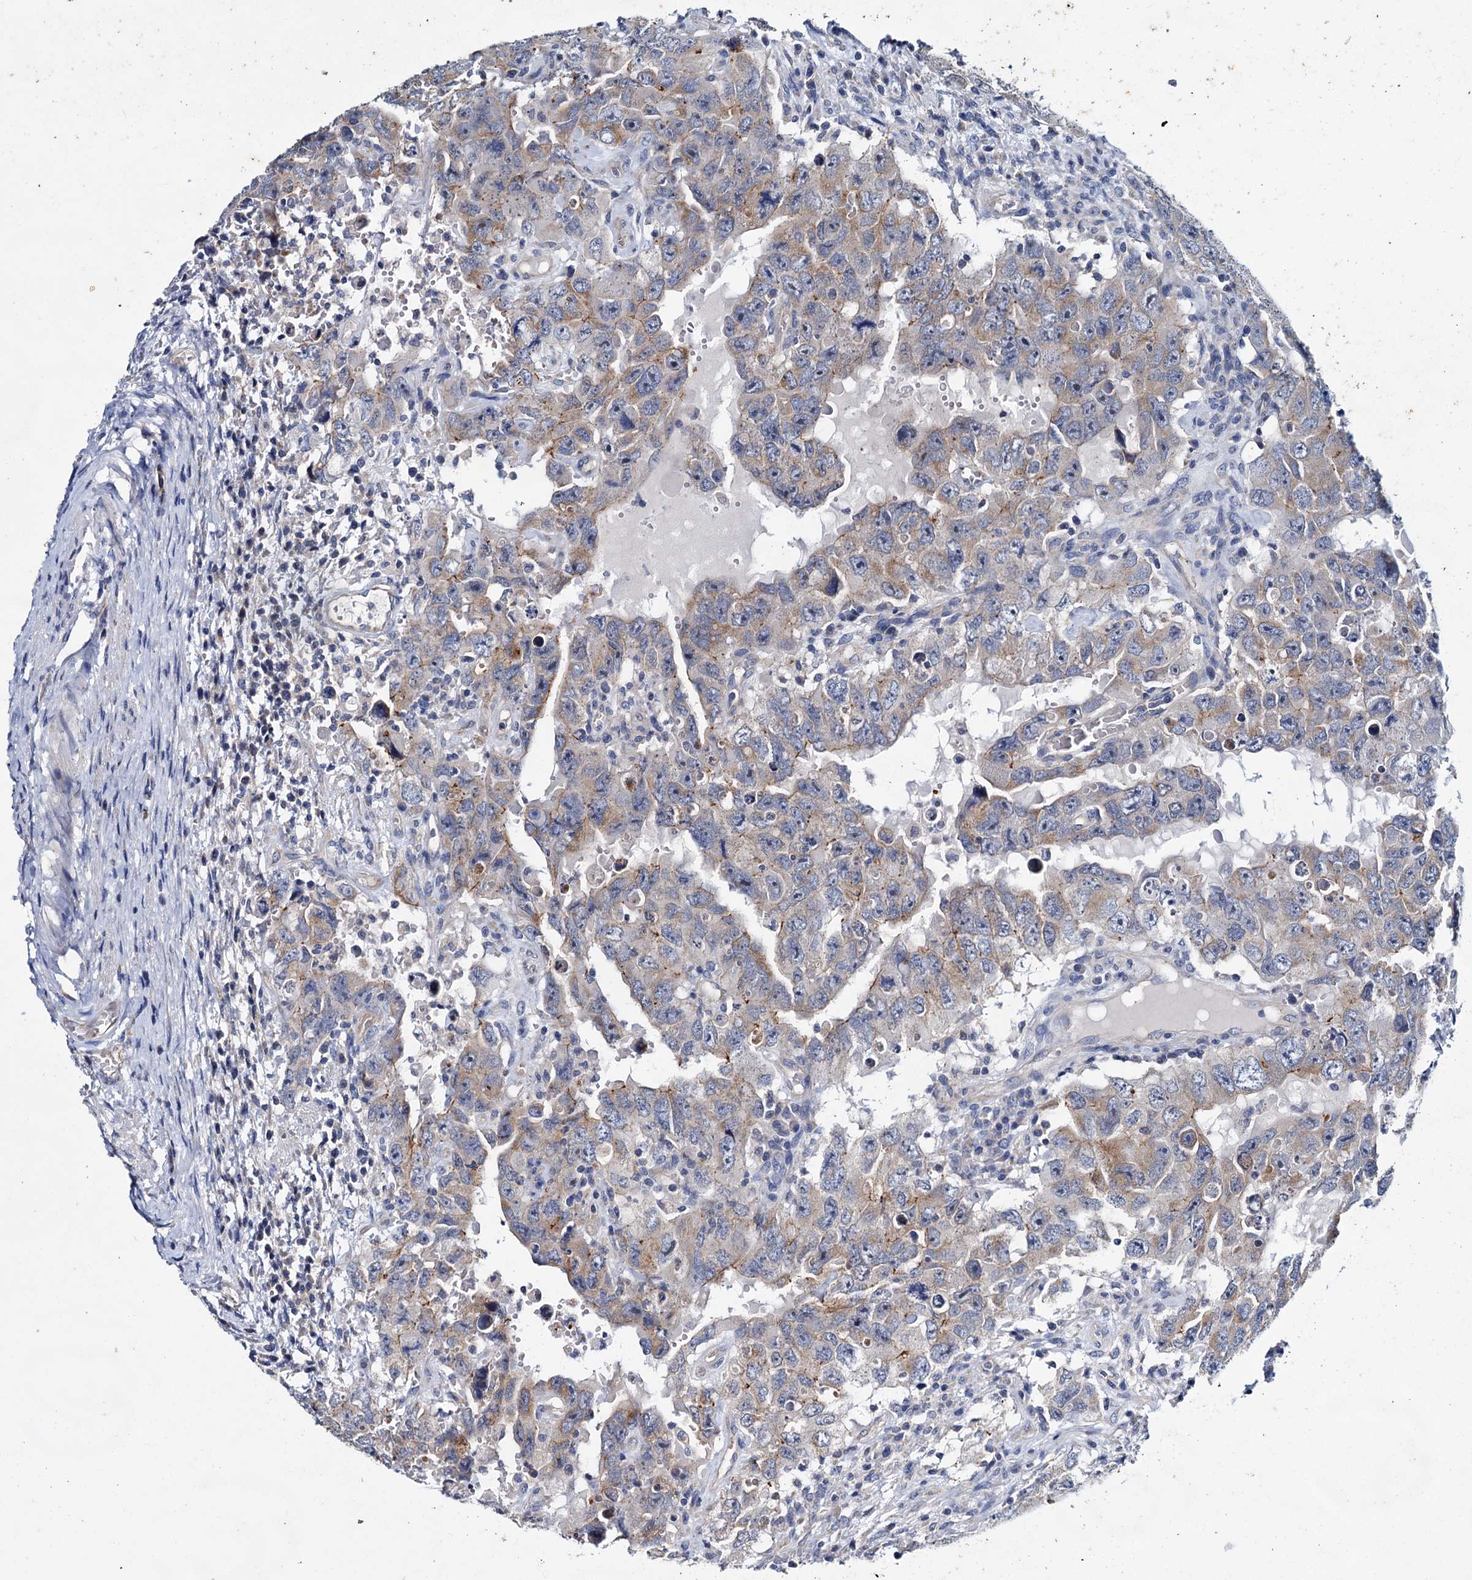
{"staining": {"intensity": "moderate", "quantity": "<25%", "location": "cytoplasmic/membranous"}, "tissue": "testis cancer", "cell_type": "Tumor cells", "image_type": "cancer", "snomed": [{"axis": "morphology", "description": "Carcinoma, Embryonal, NOS"}, {"axis": "topography", "description": "Testis"}], "caption": "Brown immunohistochemical staining in human testis cancer displays moderate cytoplasmic/membranous expression in approximately <25% of tumor cells. (DAB IHC with brightfield microscopy, high magnification).", "gene": "CEP295", "patient": {"sex": "male", "age": 26}}